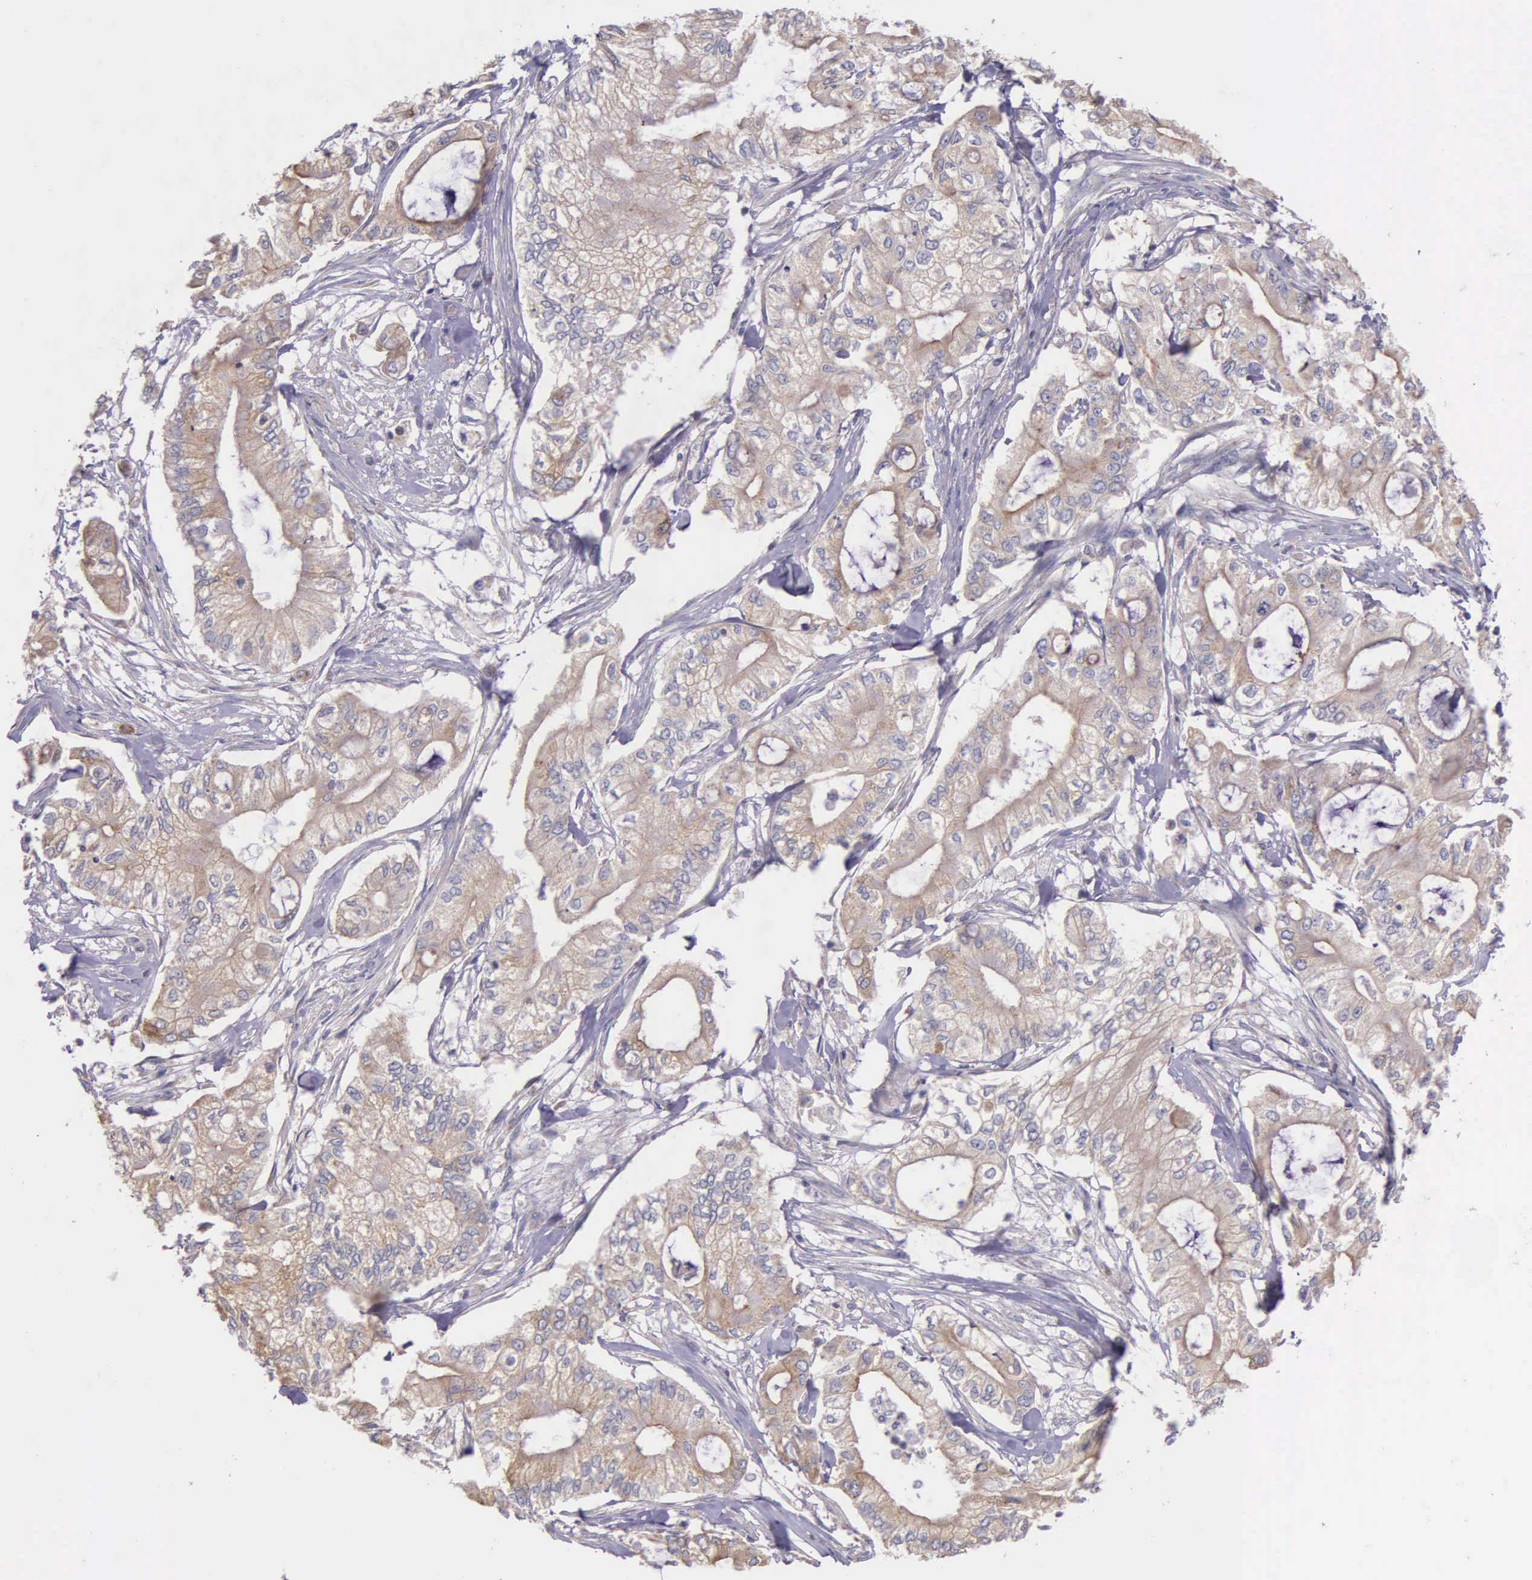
{"staining": {"intensity": "weak", "quantity": ">75%", "location": "cytoplasmic/membranous"}, "tissue": "pancreatic cancer", "cell_type": "Tumor cells", "image_type": "cancer", "snomed": [{"axis": "morphology", "description": "Adenocarcinoma, NOS"}, {"axis": "topography", "description": "Pancreas"}], "caption": "The histopathology image displays immunohistochemical staining of pancreatic adenocarcinoma. There is weak cytoplasmic/membranous staining is present in approximately >75% of tumor cells.", "gene": "MIA2", "patient": {"sex": "male", "age": 79}}